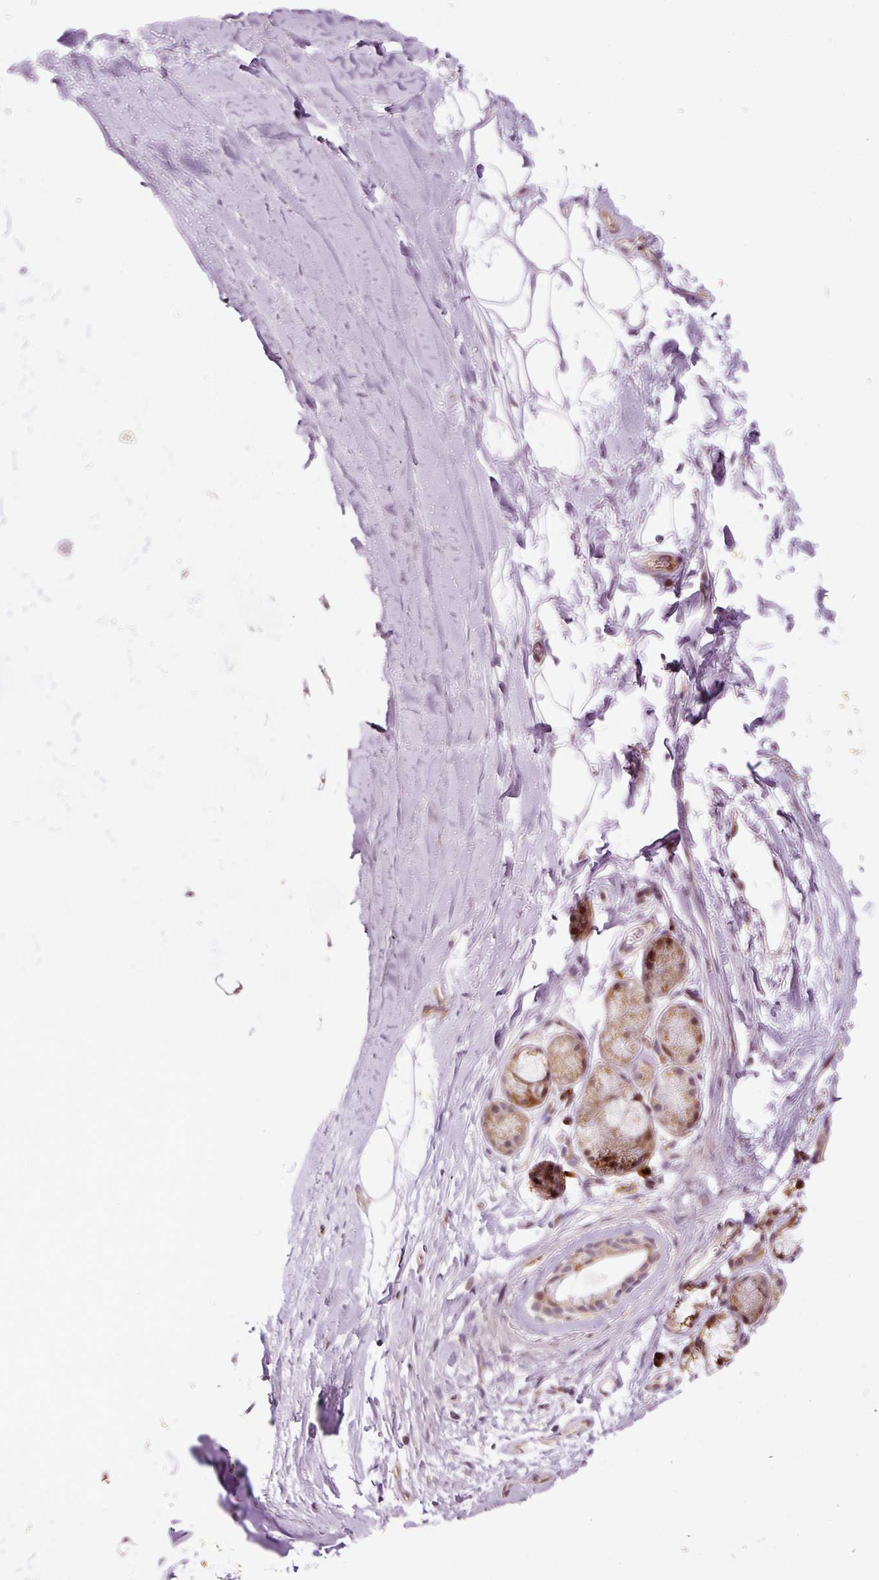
{"staining": {"intensity": "negative", "quantity": "none", "location": "none"}, "tissue": "adipose tissue", "cell_type": "Adipocytes", "image_type": "normal", "snomed": [{"axis": "morphology", "description": "Normal tissue, NOS"}, {"axis": "morphology", "description": "Squamous cell carcinoma, NOS"}, {"axis": "topography", "description": "Bronchus"}, {"axis": "topography", "description": "Lung"}], "caption": "Immunohistochemistry micrograph of unremarkable human adipose tissue stained for a protein (brown), which shows no expression in adipocytes.", "gene": "ANKRD20A1", "patient": {"sex": "female", "age": 70}}